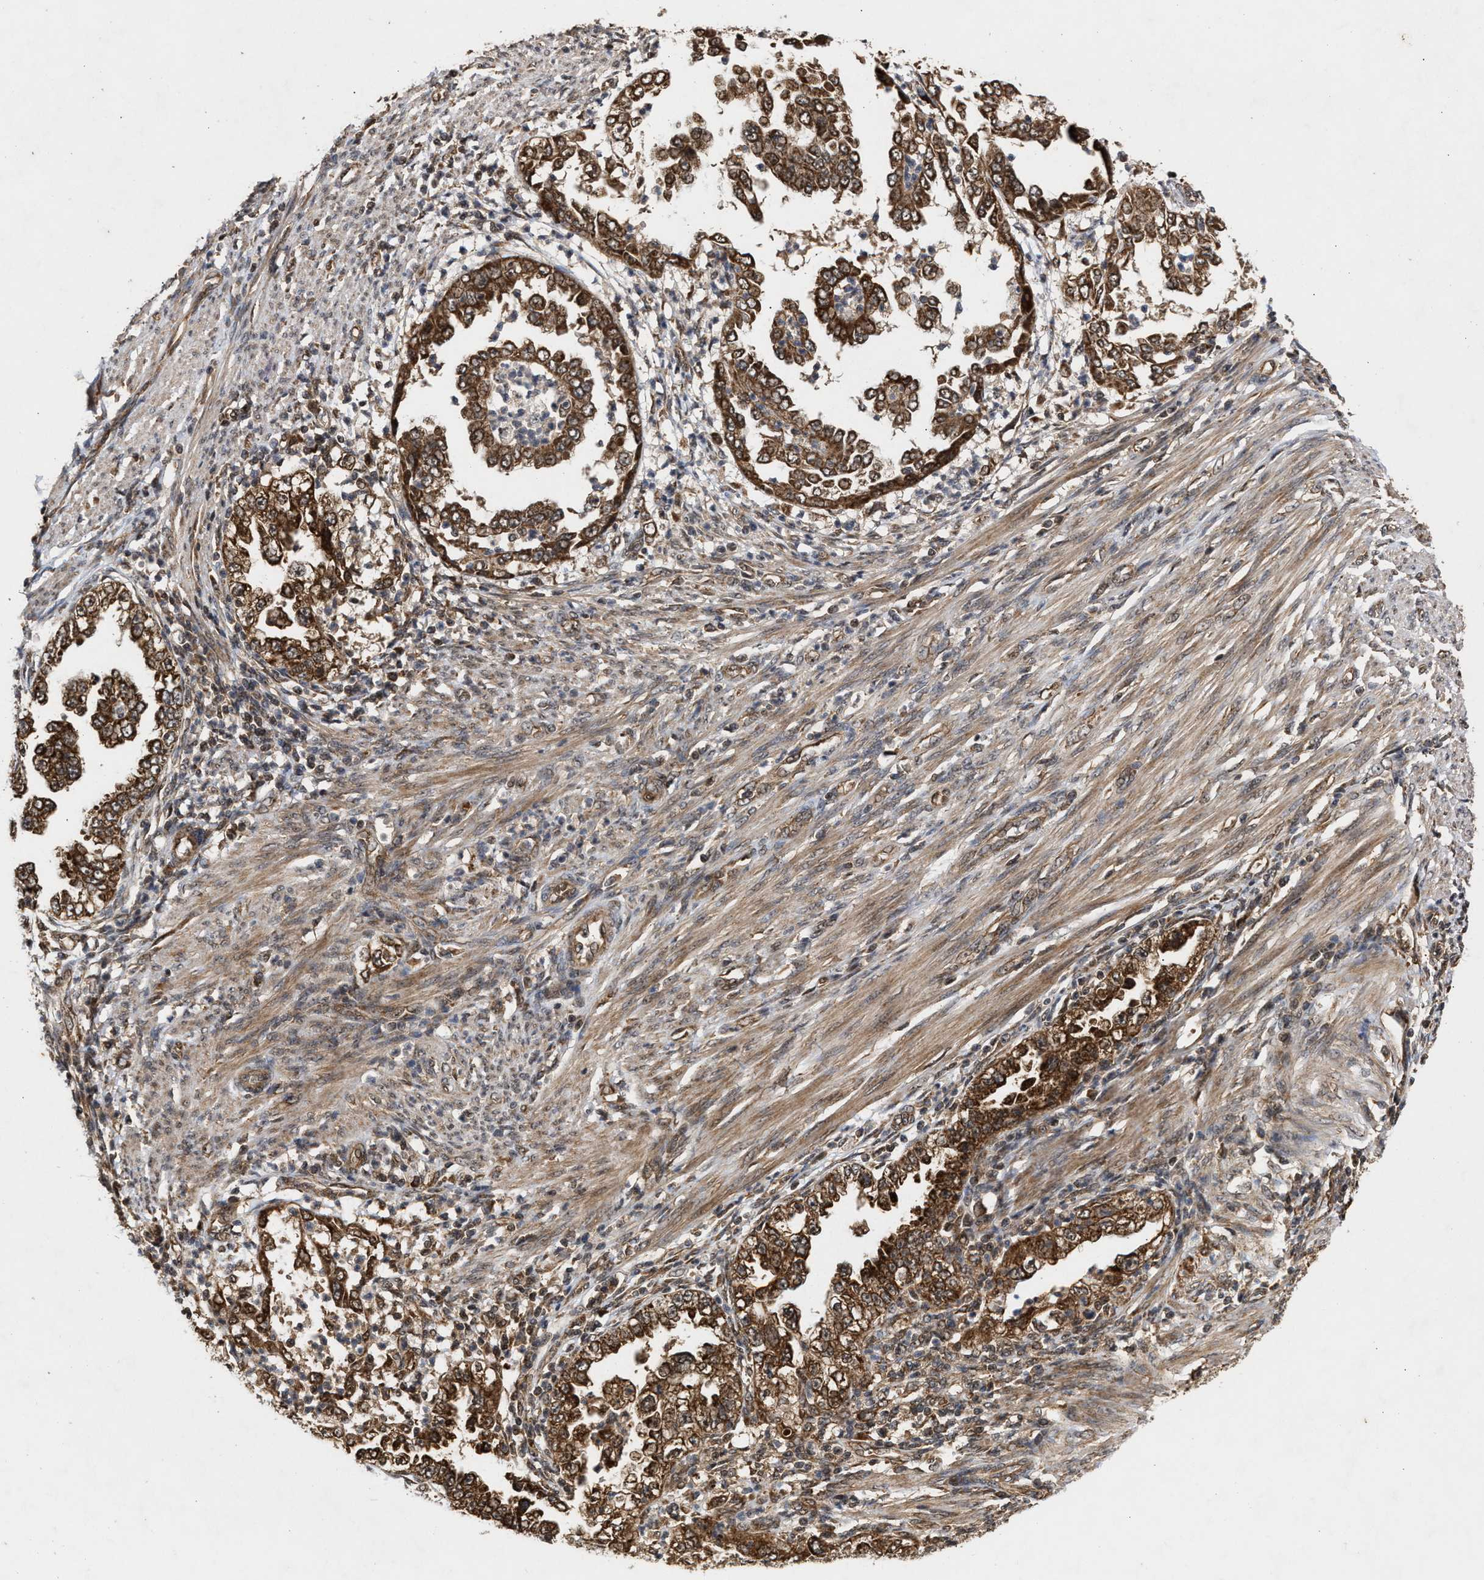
{"staining": {"intensity": "moderate", "quantity": ">75%", "location": "cytoplasmic/membranous"}, "tissue": "endometrial cancer", "cell_type": "Tumor cells", "image_type": "cancer", "snomed": [{"axis": "morphology", "description": "Adenocarcinoma, NOS"}, {"axis": "topography", "description": "Endometrium"}], "caption": "Human endometrial cancer (adenocarcinoma) stained with a brown dye reveals moderate cytoplasmic/membranous positive positivity in approximately >75% of tumor cells.", "gene": "CFLAR", "patient": {"sex": "female", "age": 85}}